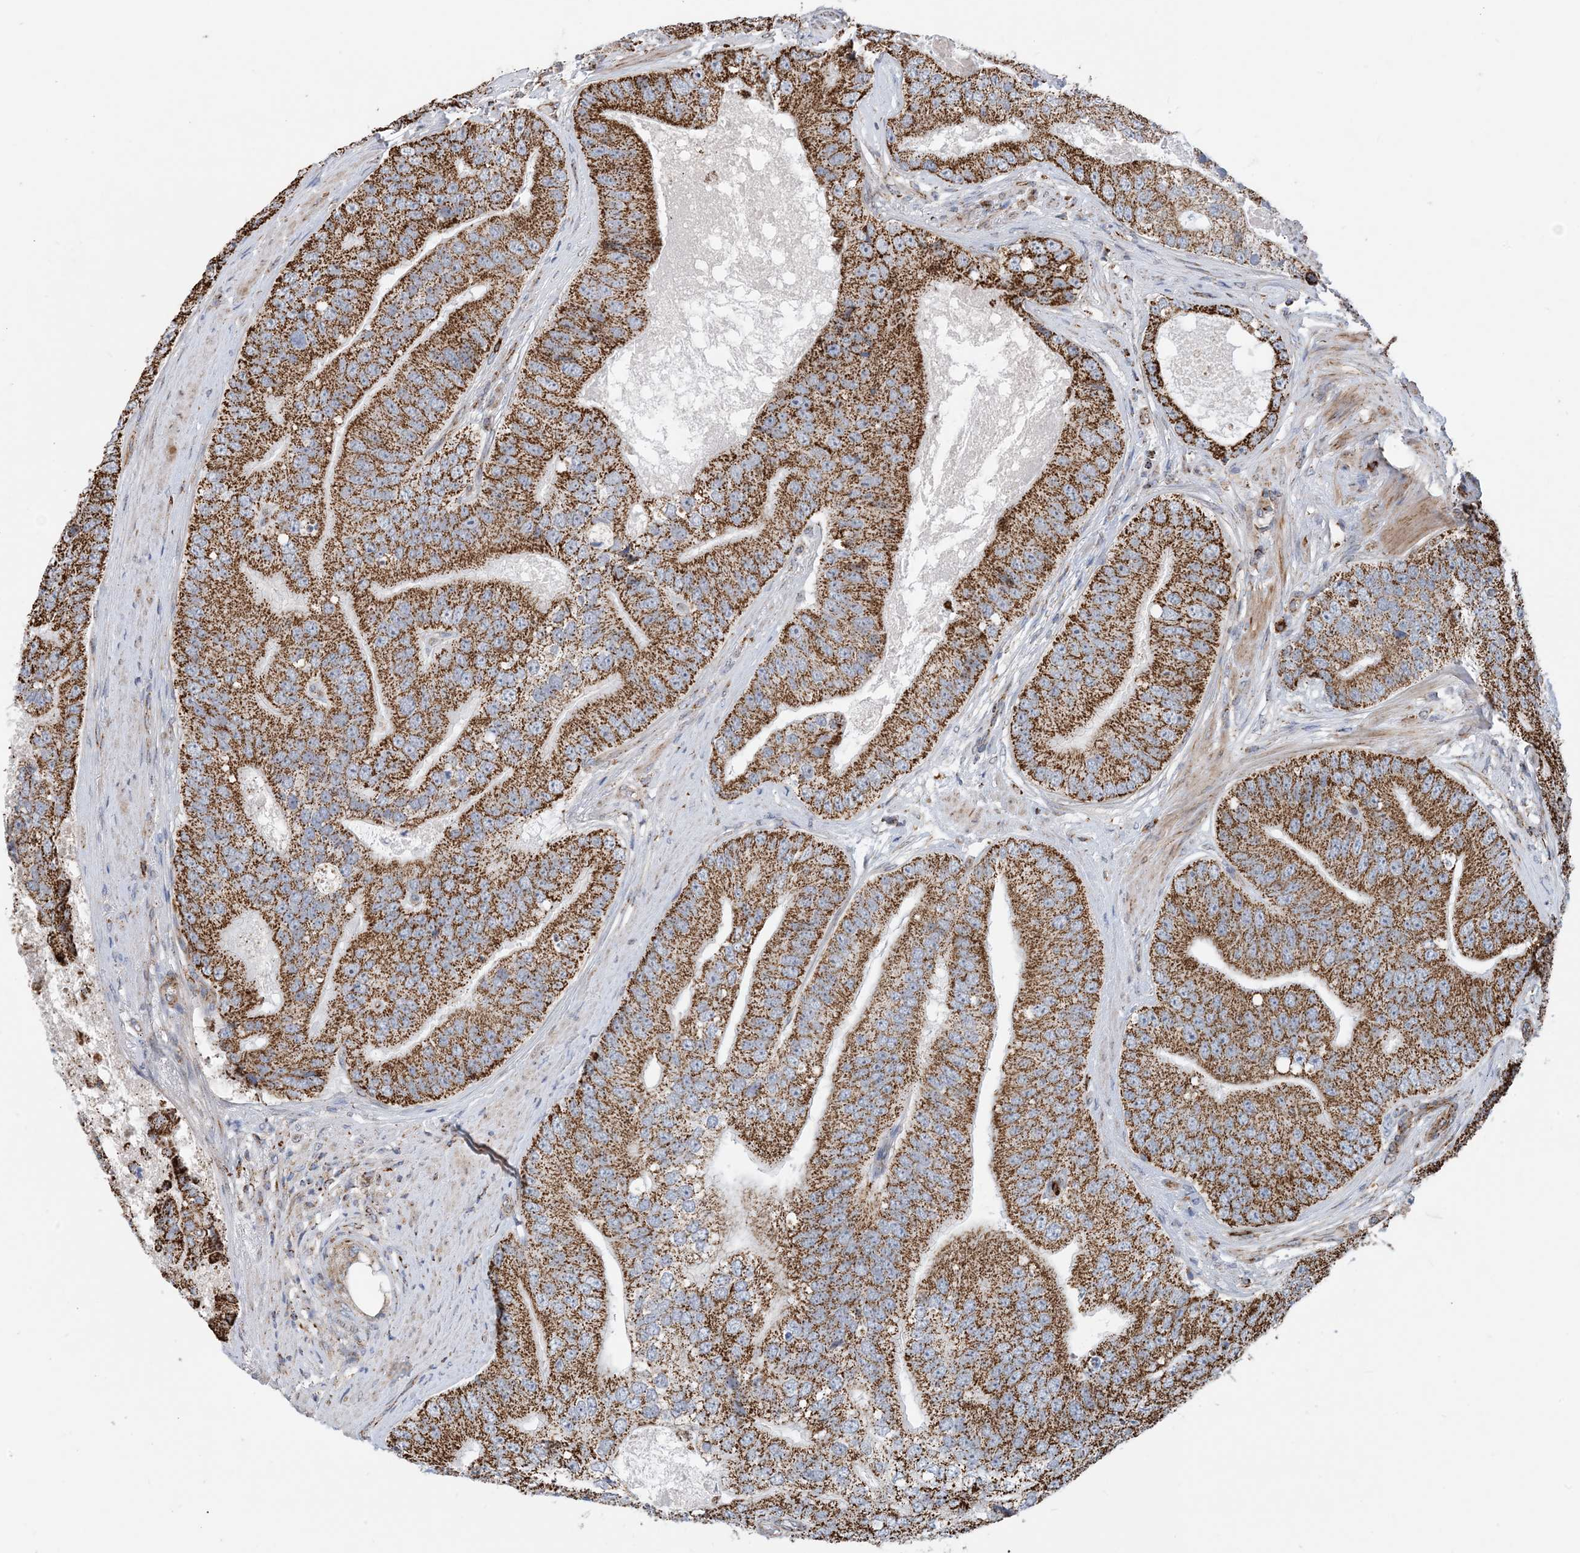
{"staining": {"intensity": "strong", "quantity": ">75%", "location": "cytoplasmic/membranous"}, "tissue": "prostate cancer", "cell_type": "Tumor cells", "image_type": "cancer", "snomed": [{"axis": "morphology", "description": "Adenocarcinoma, High grade"}, {"axis": "topography", "description": "Prostate"}], "caption": "The histopathology image exhibits immunohistochemical staining of adenocarcinoma (high-grade) (prostate). There is strong cytoplasmic/membranous positivity is present in approximately >75% of tumor cells.", "gene": "PCDHGA1", "patient": {"sex": "male", "age": 70}}